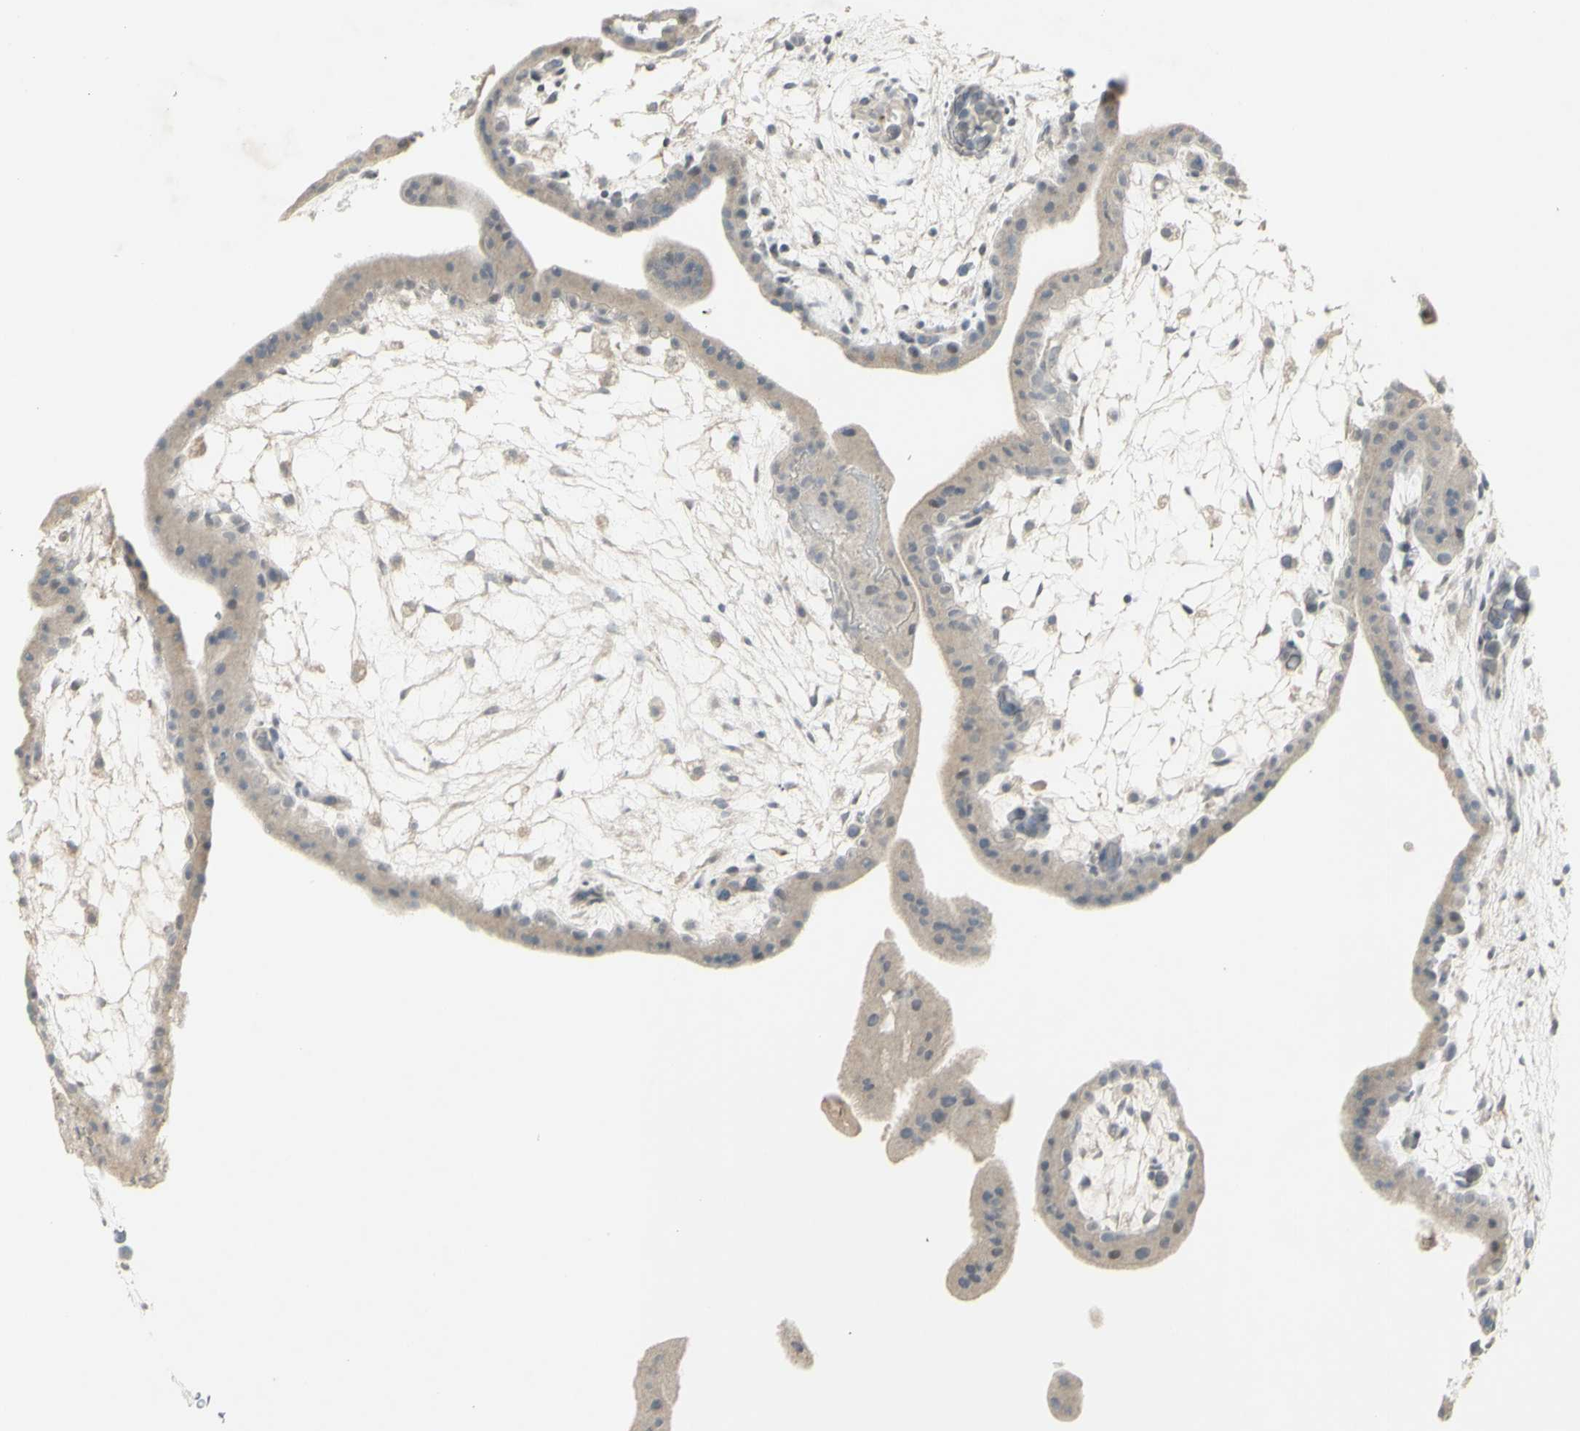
{"staining": {"intensity": "negative", "quantity": "none", "location": "none"}, "tissue": "placenta", "cell_type": "Trophoblastic cells", "image_type": "normal", "snomed": [{"axis": "morphology", "description": "Normal tissue, NOS"}, {"axis": "topography", "description": "Placenta"}], "caption": "A photomicrograph of placenta stained for a protein demonstrates no brown staining in trophoblastic cells. (Stains: DAB (3,3'-diaminobenzidine) immunohistochemistry (IHC) with hematoxylin counter stain, Microscopy: brightfield microscopy at high magnification).", "gene": "C1orf116", "patient": {"sex": "female", "age": 35}}